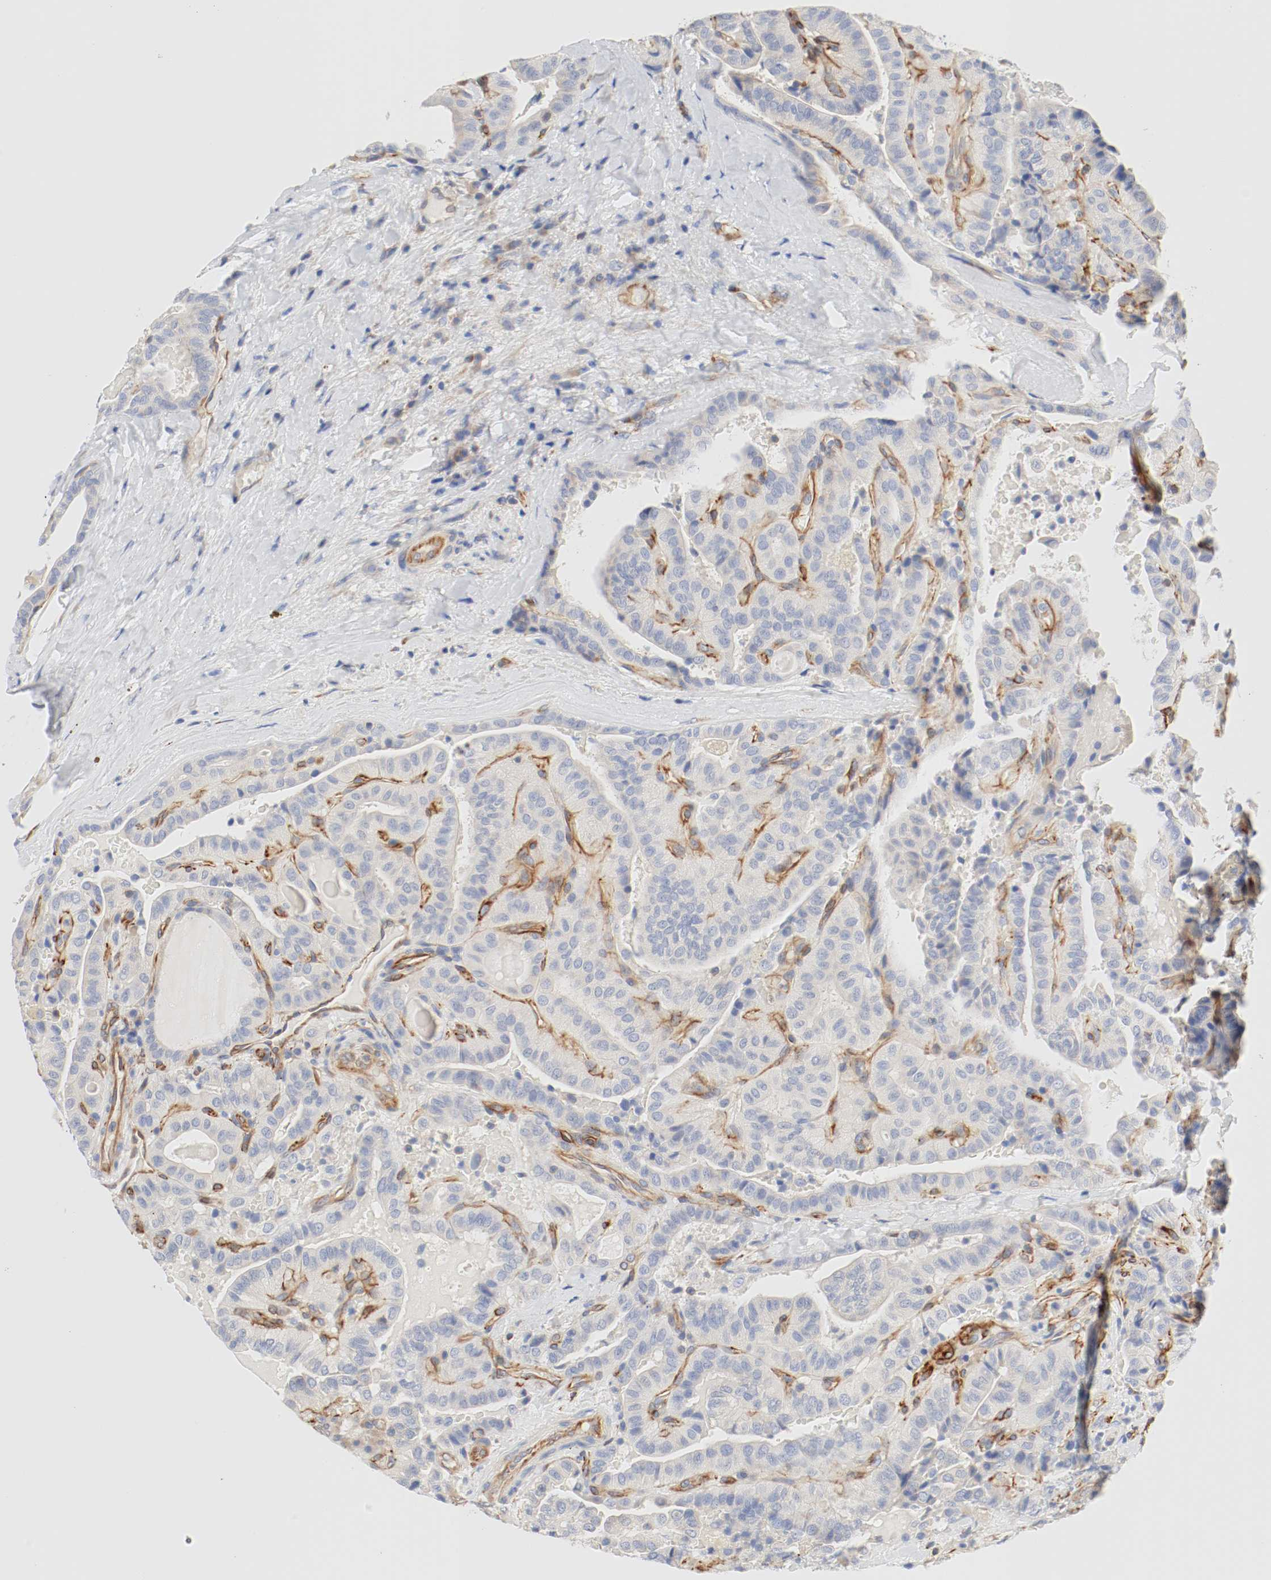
{"staining": {"intensity": "negative", "quantity": "none", "location": "none"}, "tissue": "thyroid cancer", "cell_type": "Tumor cells", "image_type": "cancer", "snomed": [{"axis": "morphology", "description": "Papillary adenocarcinoma, NOS"}, {"axis": "topography", "description": "Thyroid gland"}], "caption": "Immunohistochemical staining of thyroid cancer demonstrates no significant expression in tumor cells.", "gene": "GIT1", "patient": {"sex": "male", "age": 77}}